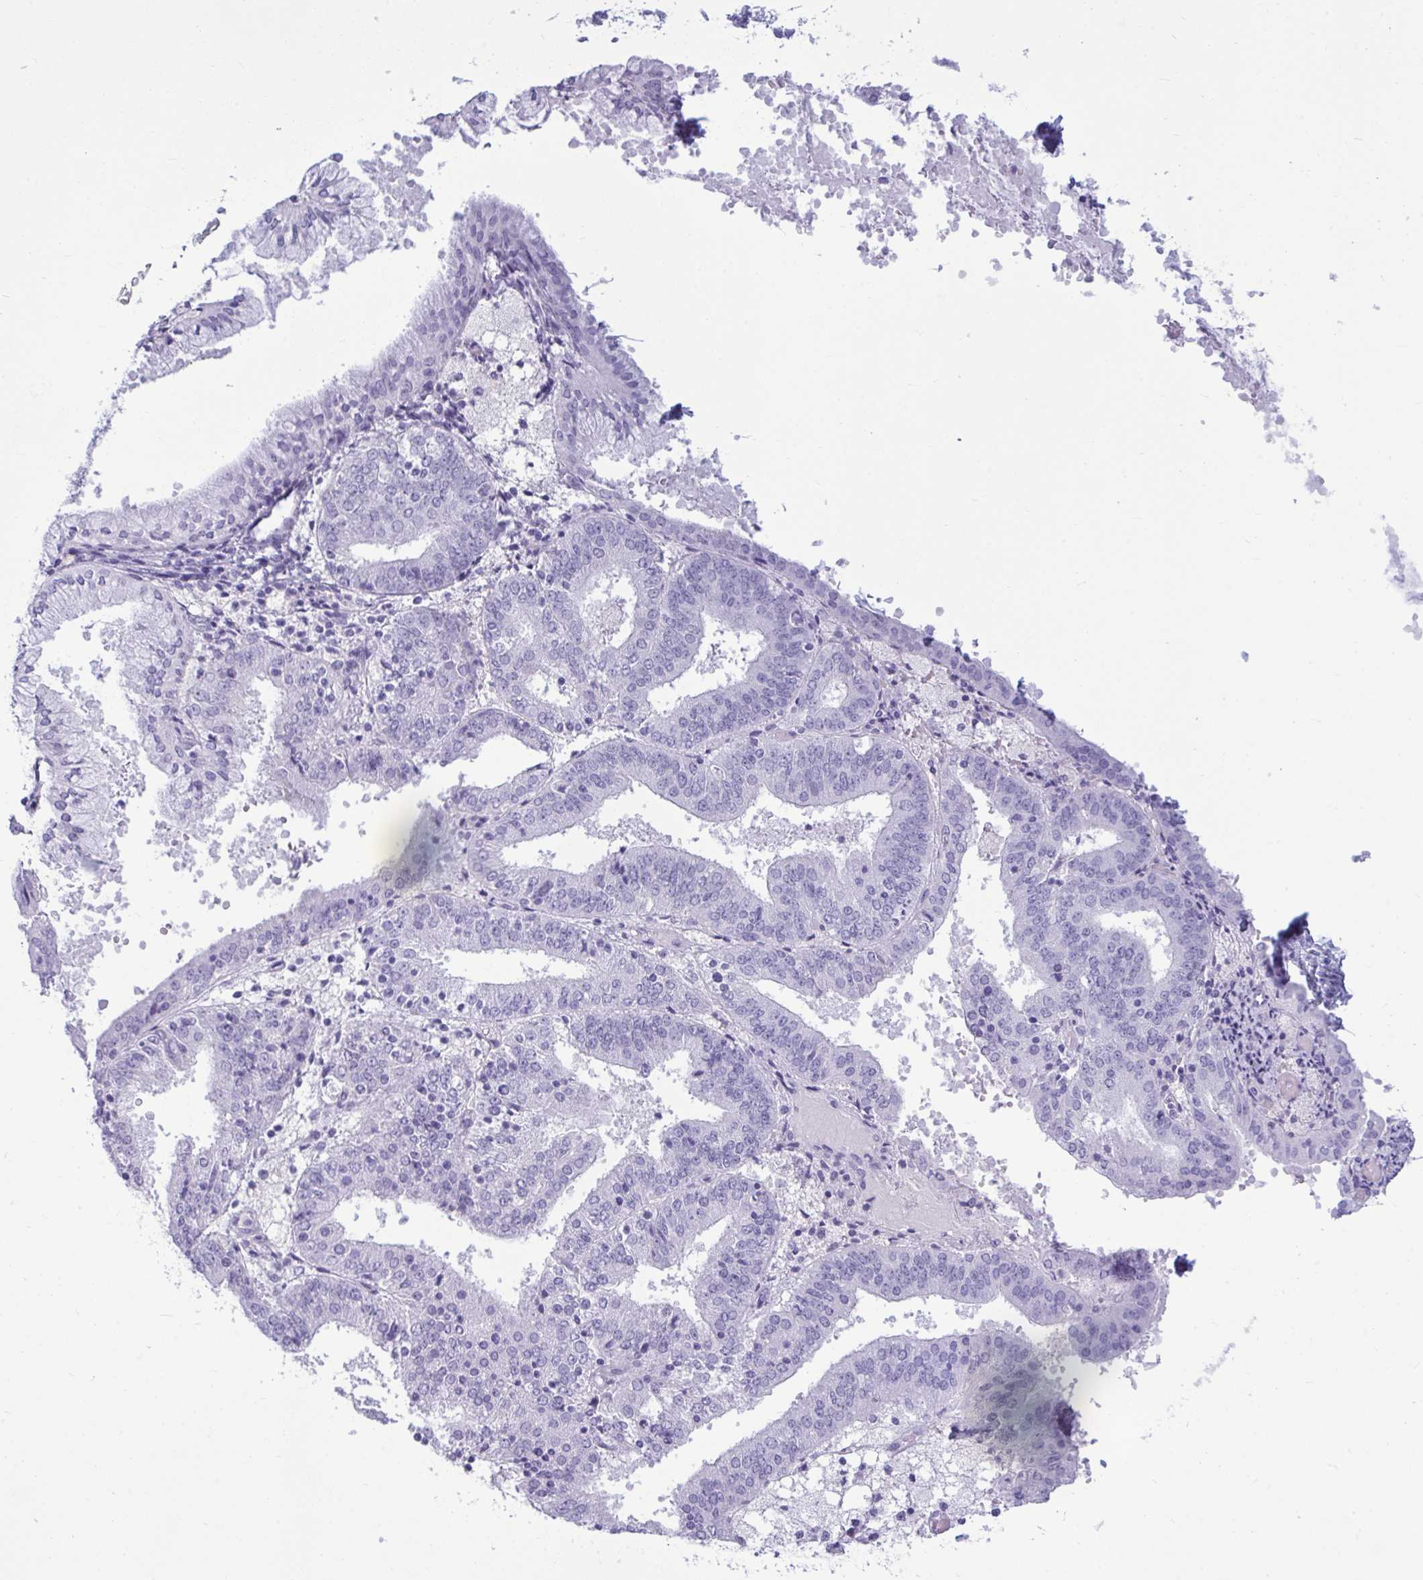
{"staining": {"intensity": "negative", "quantity": "none", "location": "none"}, "tissue": "endometrial cancer", "cell_type": "Tumor cells", "image_type": "cancer", "snomed": [{"axis": "morphology", "description": "Adenocarcinoma, NOS"}, {"axis": "topography", "description": "Endometrium"}], "caption": "IHC histopathology image of human endometrial cancer stained for a protein (brown), which reveals no staining in tumor cells.", "gene": "ANKRD60", "patient": {"sex": "female", "age": 63}}